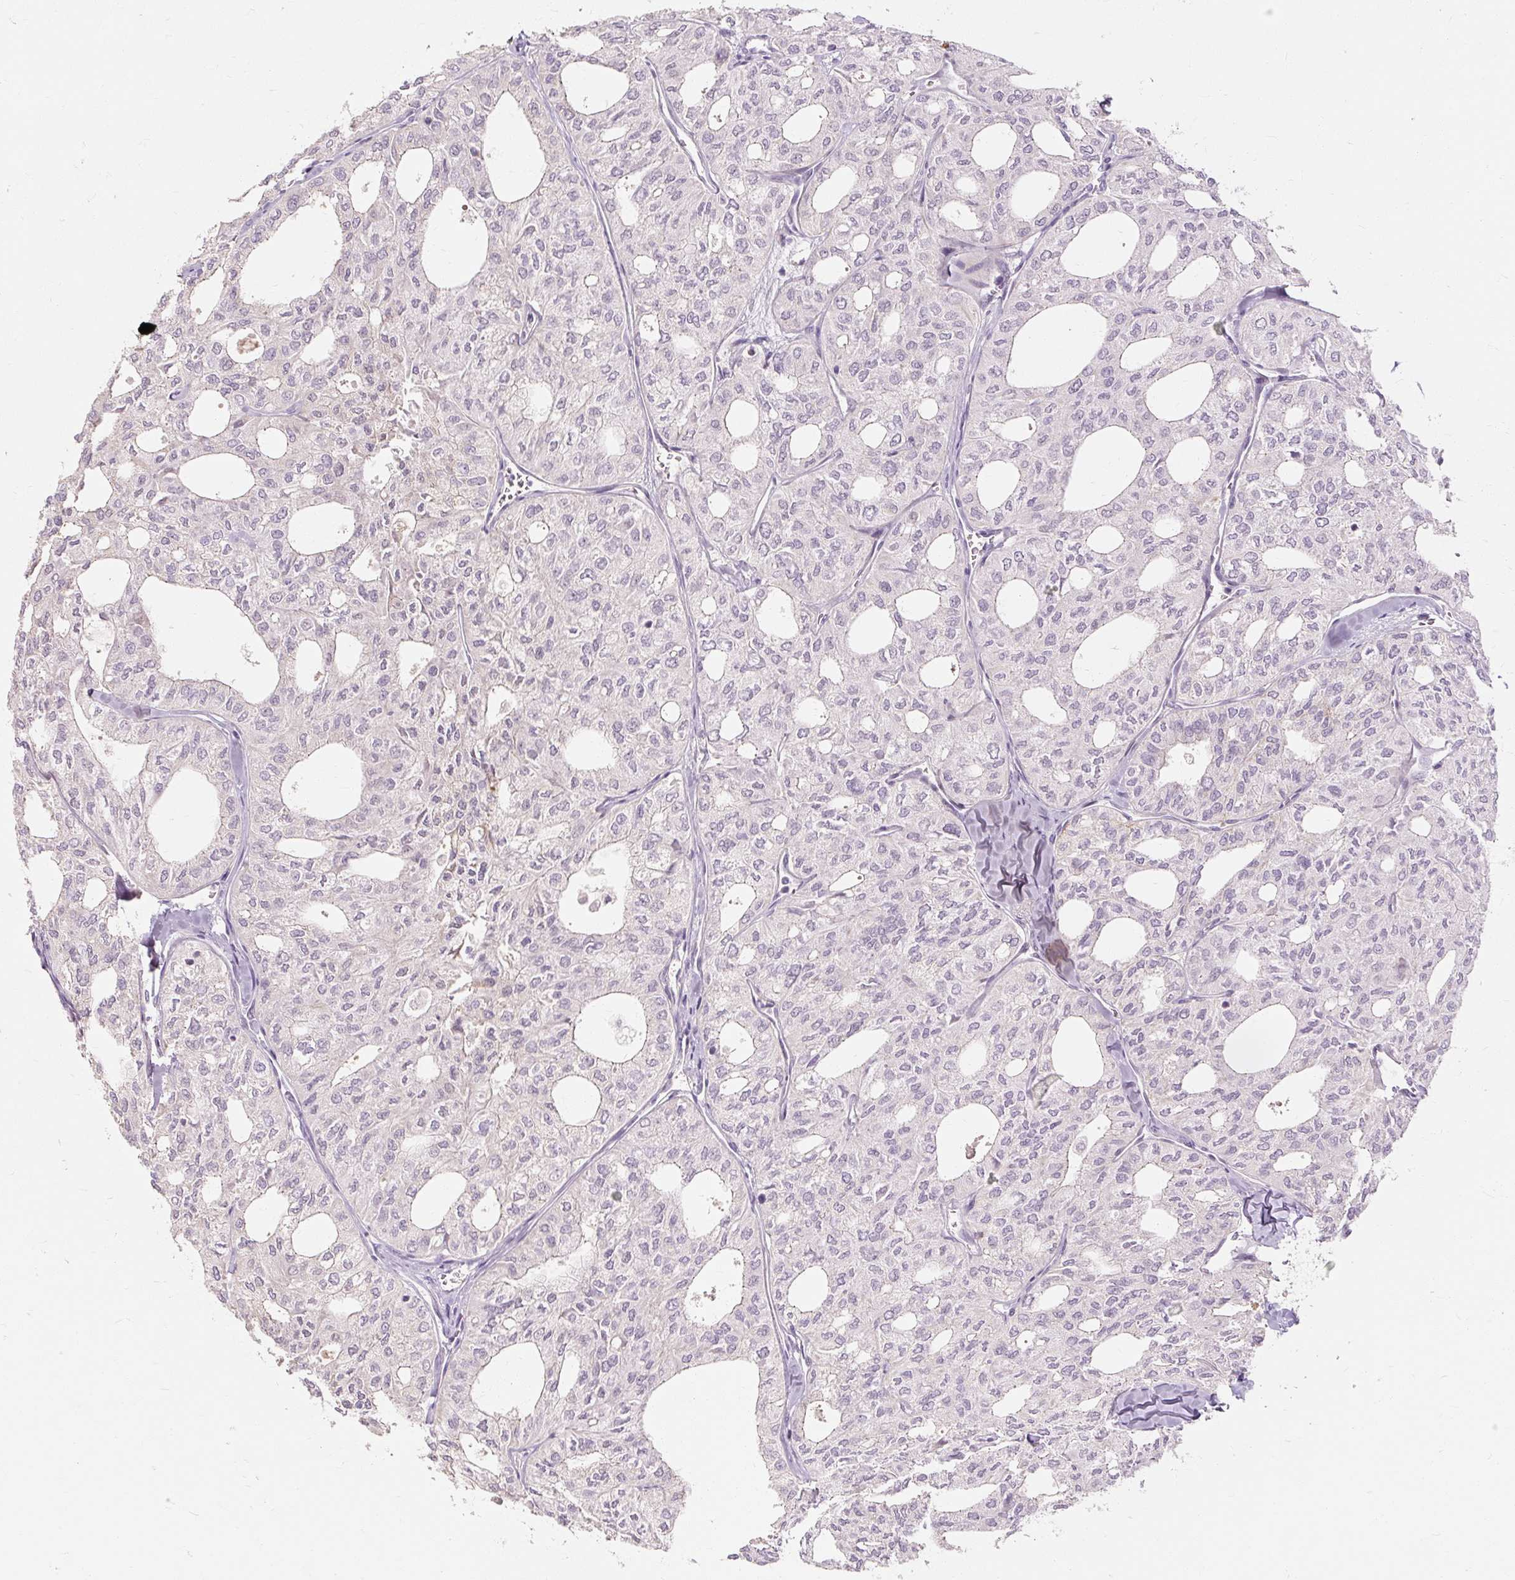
{"staining": {"intensity": "negative", "quantity": "none", "location": "none"}, "tissue": "thyroid cancer", "cell_type": "Tumor cells", "image_type": "cancer", "snomed": [{"axis": "morphology", "description": "Follicular adenoma carcinoma, NOS"}, {"axis": "topography", "description": "Thyroid gland"}], "caption": "Immunohistochemical staining of human follicular adenoma carcinoma (thyroid) displays no significant positivity in tumor cells.", "gene": "CAPN3", "patient": {"sex": "male", "age": 75}}